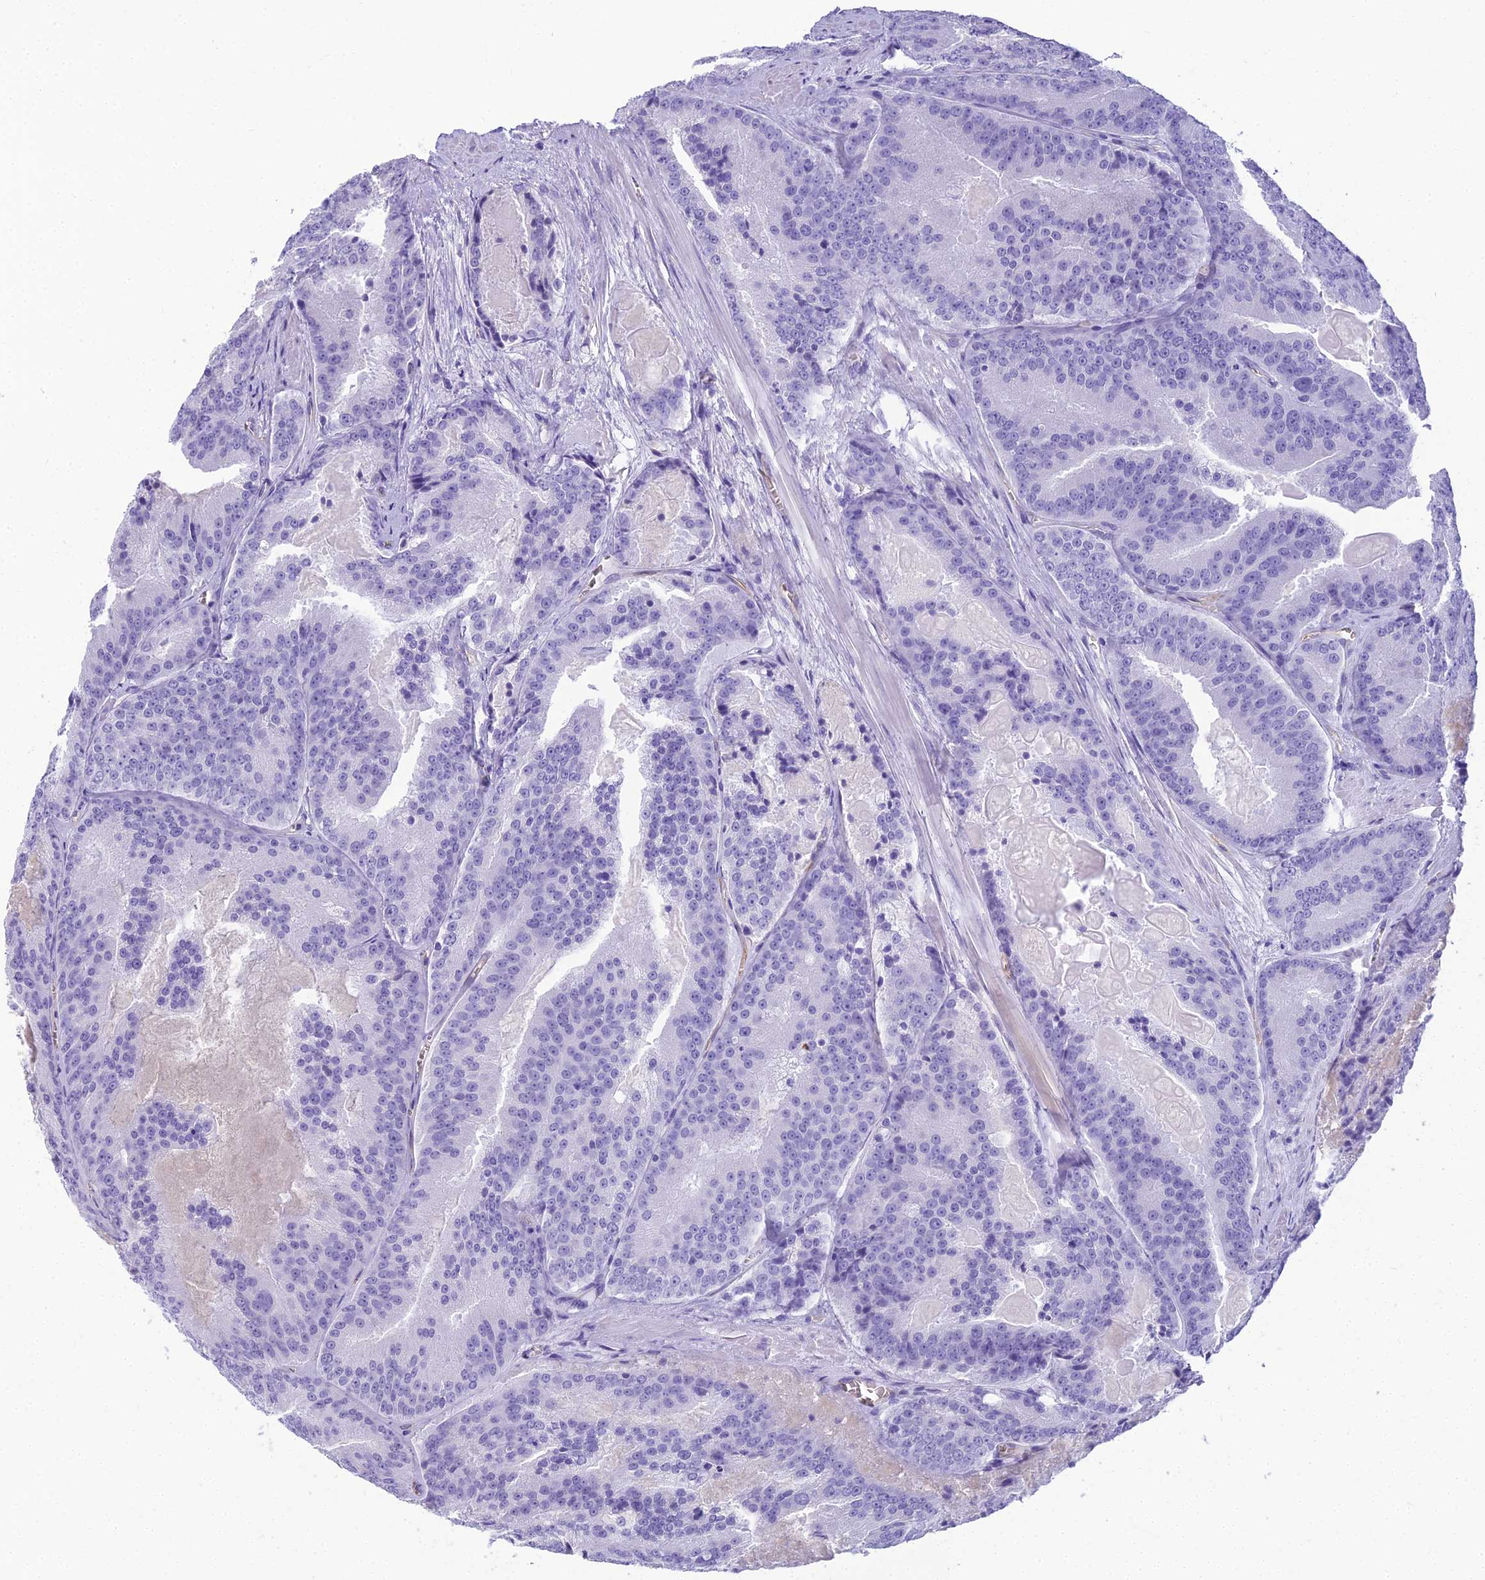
{"staining": {"intensity": "negative", "quantity": "none", "location": "none"}, "tissue": "prostate cancer", "cell_type": "Tumor cells", "image_type": "cancer", "snomed": [{"axis": "morphology", "description": "Adenocarcinoma, High grade"}, {"axis": "topography", "description": "Prostate"}], "caption": "An immunohistochemistry (IHC) micrograph of adenocarcinoma (high-grade) (prostate) is shown. There is no staining in tumor cells of adenocarcinoma (high-grade) (prostate).", "gene": "NINJ1", "patient": {"sex": "male", "age": 61}}